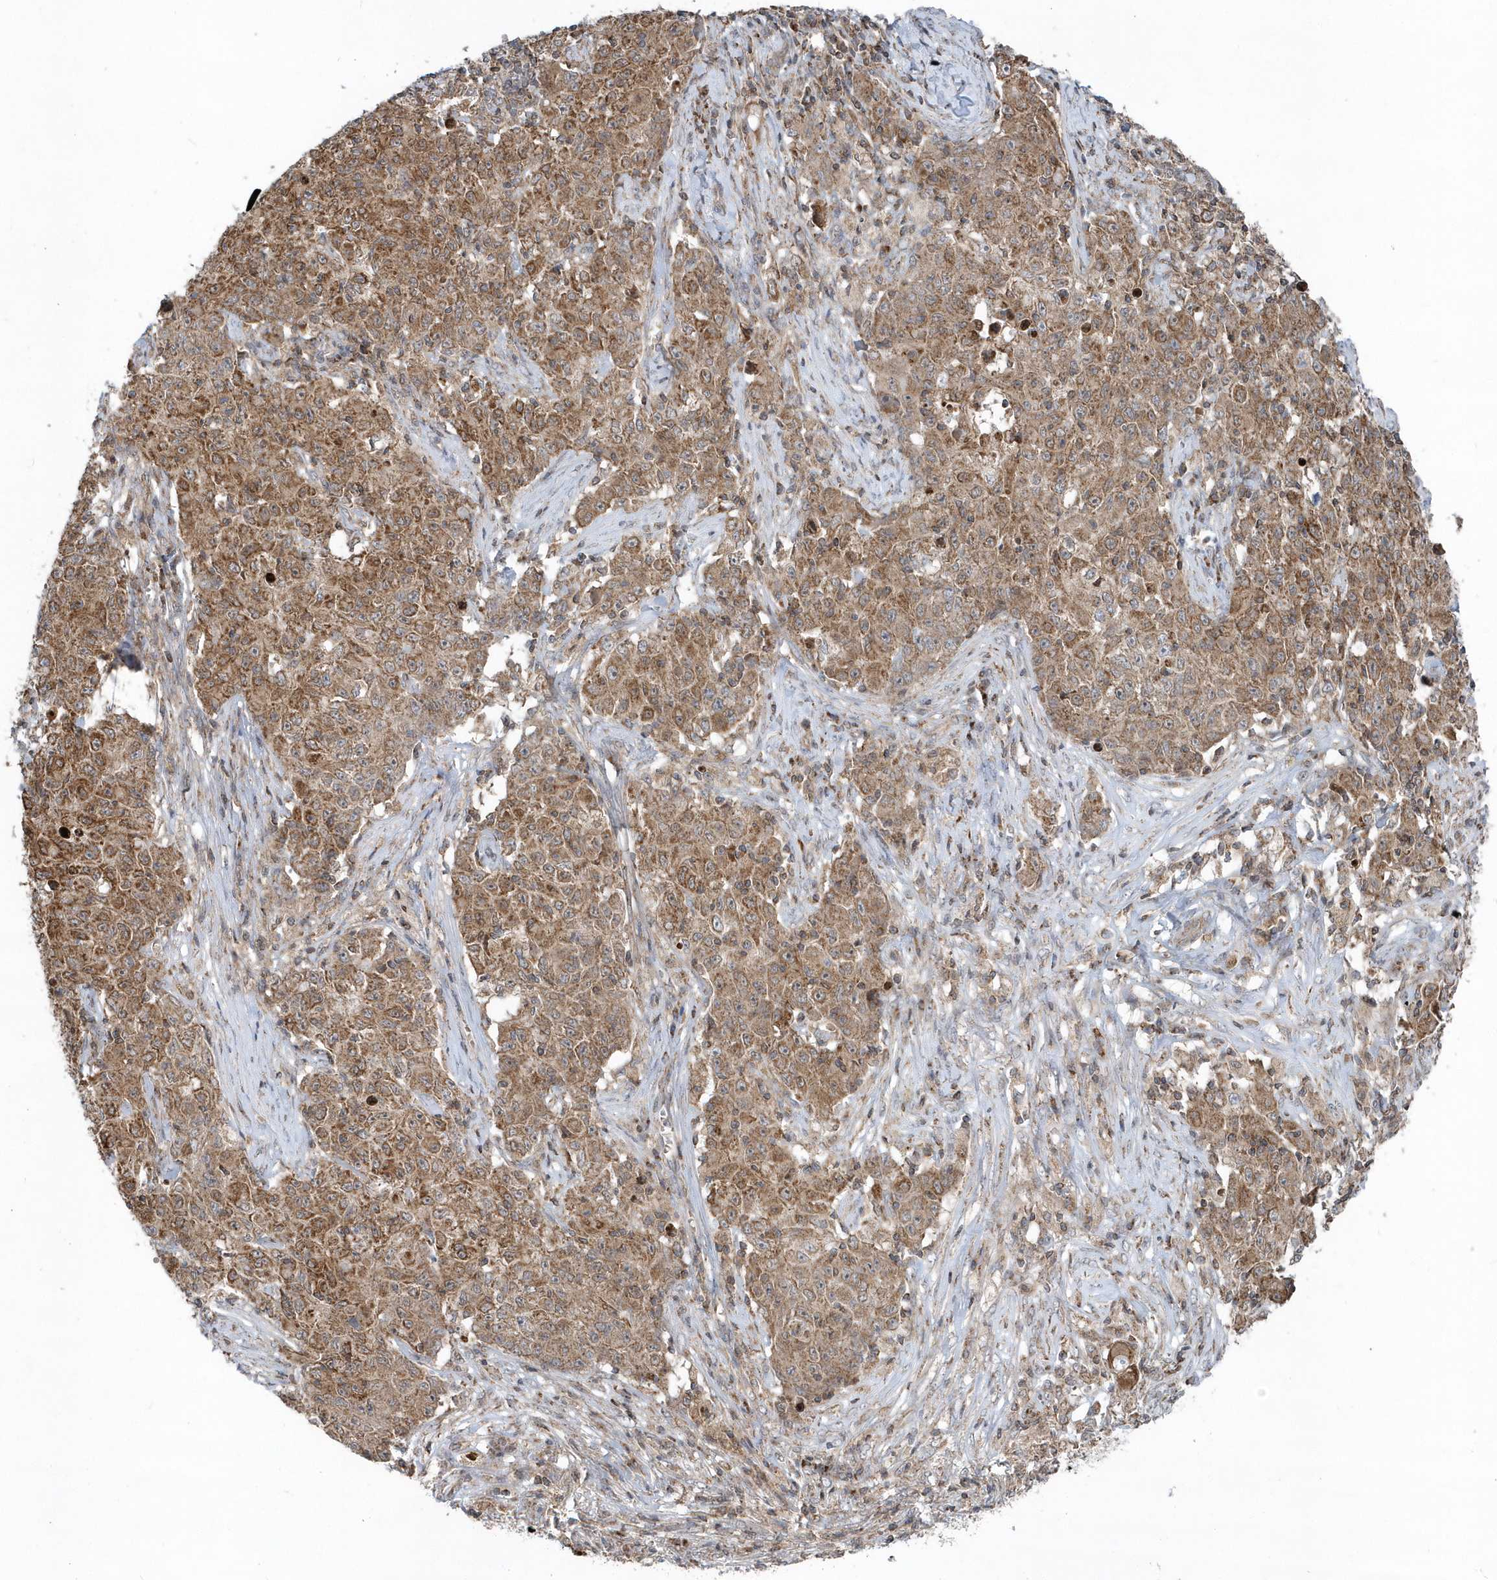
{"staining": {"intensity": "moderate", "quantity": ">75%", "location": "cytoplasmic/membranous"}, "tissue": "ovarian cancer", "cell_type": "Tumor cells", "image_type": "cancer", "snomed": [{"axis": "morphology", "description": "Carcinoma, endometroid"}, {"axis": "topography", "description": "Ovary"}], "caption": "Immunohistochemistry (IHC) staining of ovarian cancer, which exhibits medium levels of moderate cytoplasmic/membranous expression in about >75% of tumor cells indicating moderate cytoplasmic/membranous protein staining. The staining was performed using DAB (brown) for protein detection and nuclei were counterstained in hematoxylin (blue).", "gene": "PPP1R7", "patient": {"sex": "female", "age": 42}}